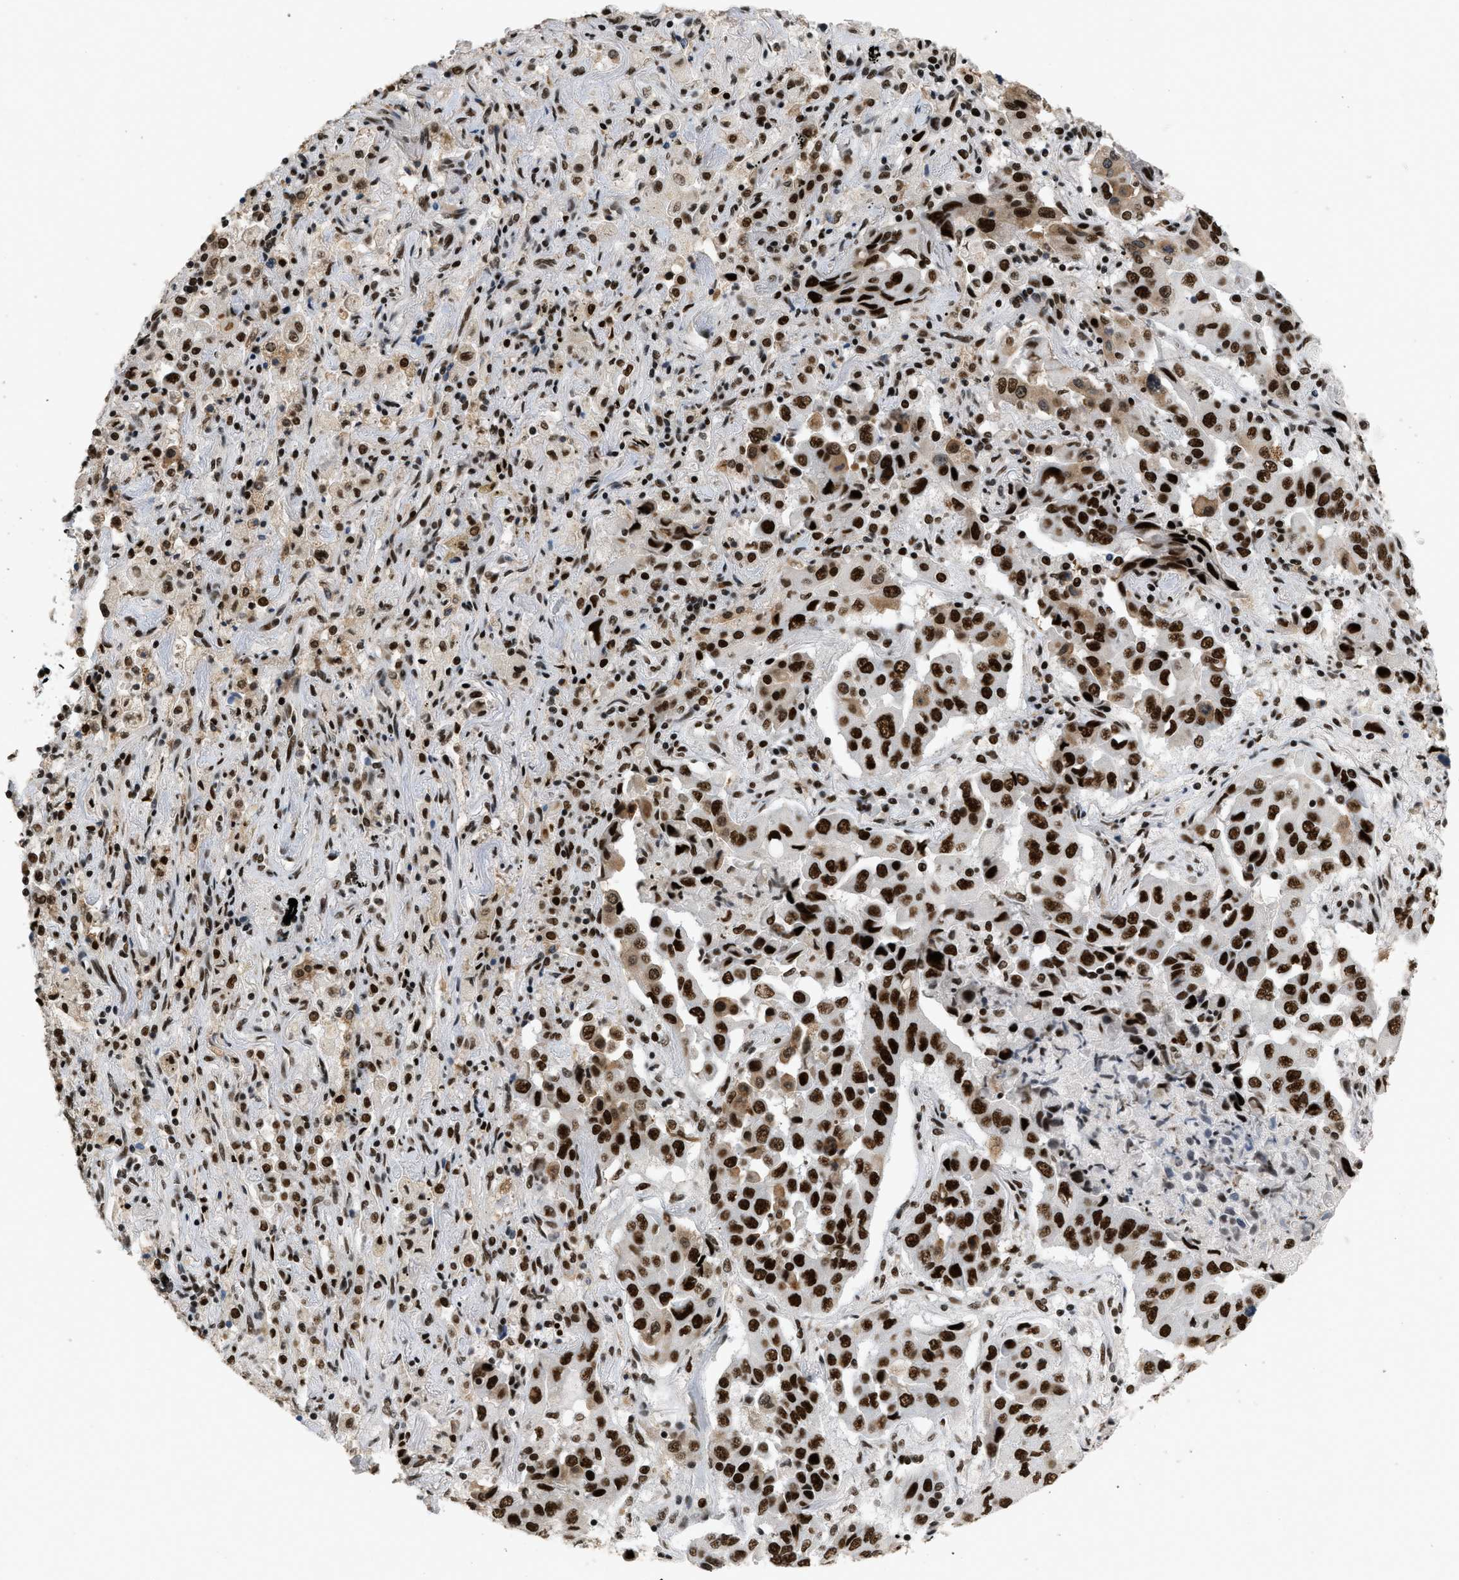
{"staining": {"intensity": "strong", "quantity": ">75%", "location": "nuclear"}, "tissue": "lung cancer", "cell_type": "Tumor cells", "image_type": "cancer", "snomed": [{"axis": "morphology", "description": "Adenocarcinoma, NOS"}, {"axis": "topography", "description": "Lung"}], "caption": "Protein analysis of lung cancer tissue exhibits strong nuclear expression in about >75% of tumor cells.", "gene": "SMARCB1", "patient": {"sex": "female", "age": 65}}